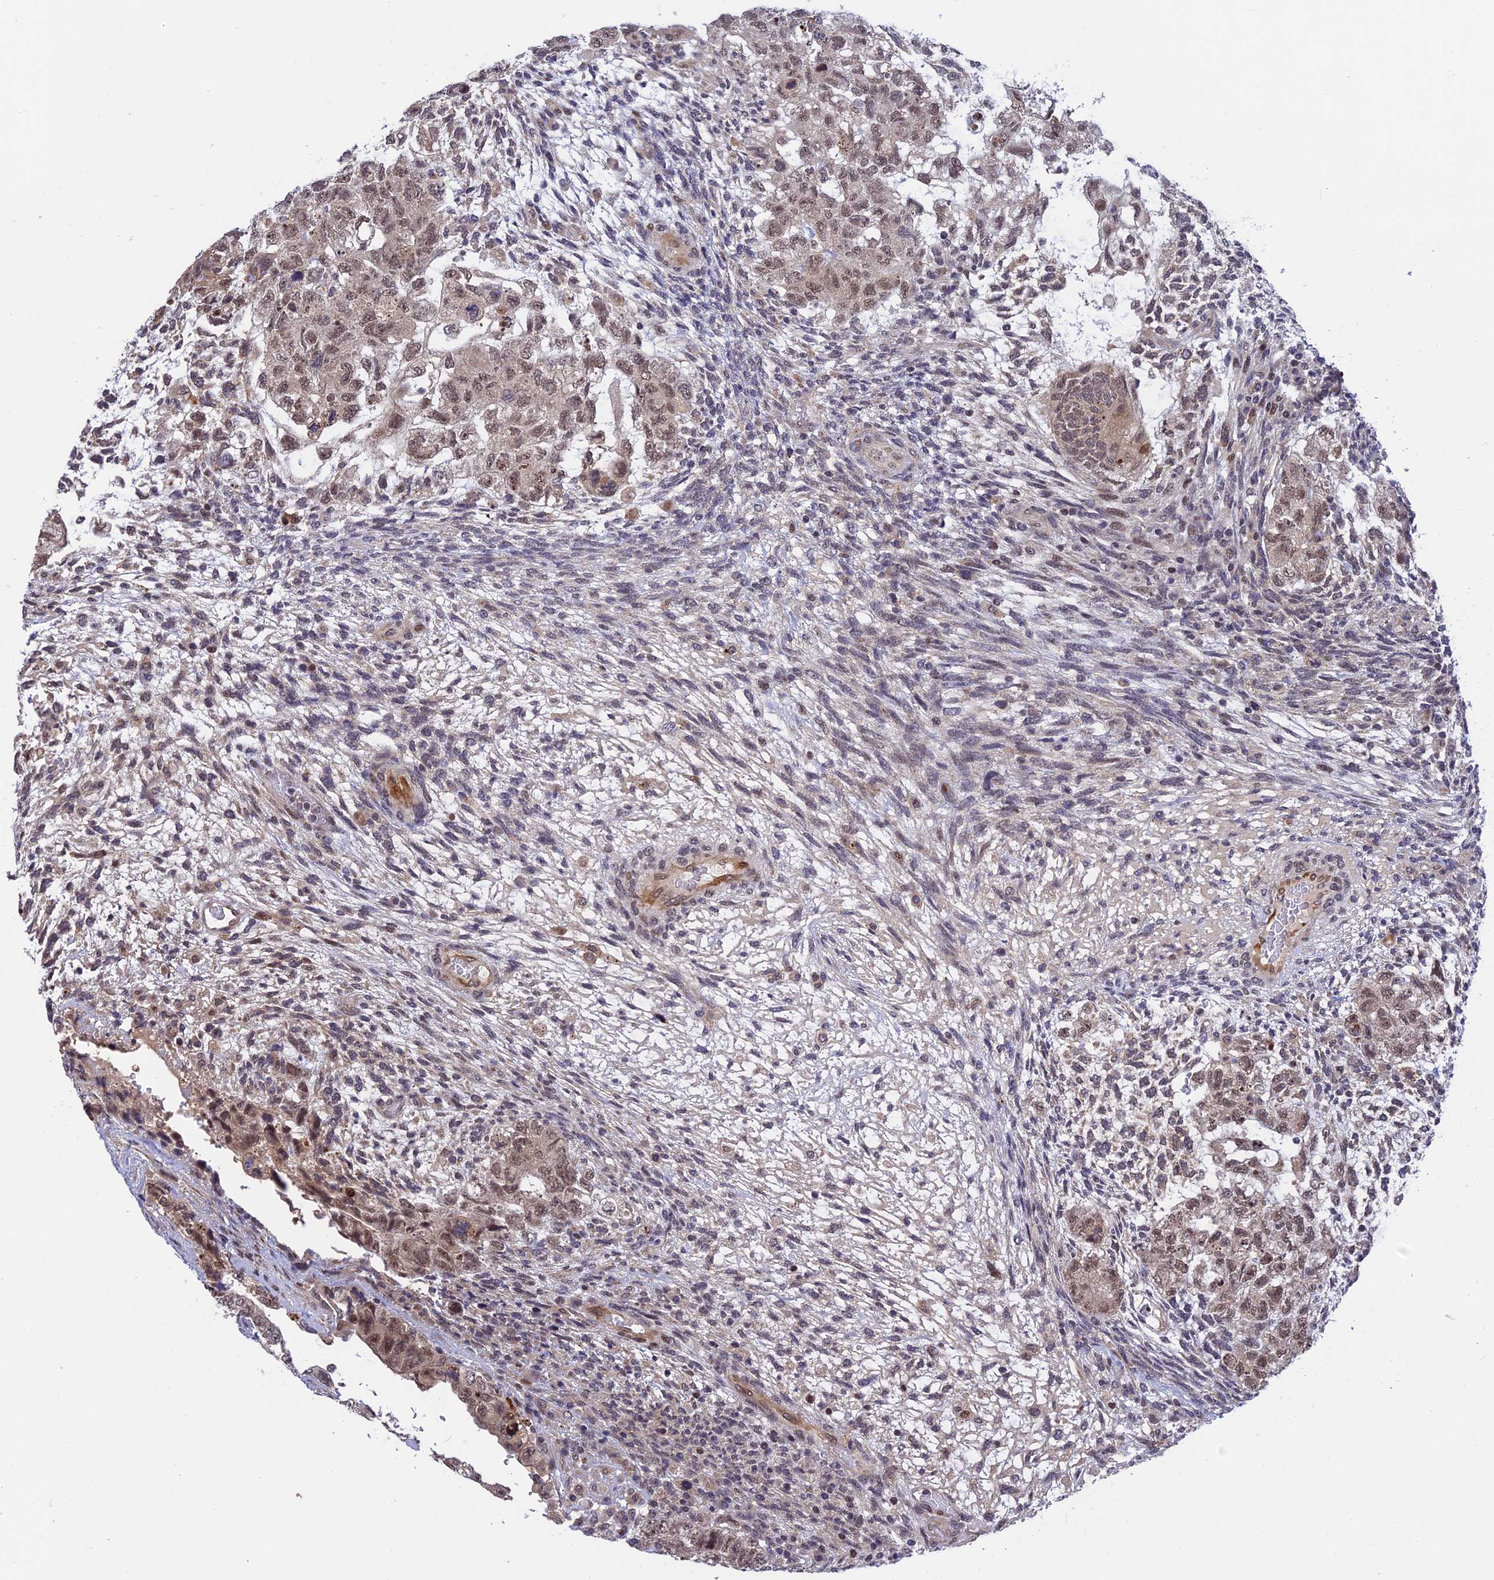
{"staining": {"intensity": "weak", "quantity": ">75%", "location": "nuclear"}, "tissue": "testis cancer", "cell_type": "Tumor cells", "image_type": "cancer", "snomed": [{"axis": "morphology", "description": "Normal tissue, NOS"}, {"axis": "morphology", "description": "Carcinoma, Embryonal, NOS"}, {"axis": "topography", "description": "Testis"}], "caption": "A photomicrograph of human testis cancer stained for a protein shows weak nuclear brown staining in tumor cells.", "gene": "POLR2C", "patient": {"sex": "male", "age": 36}}